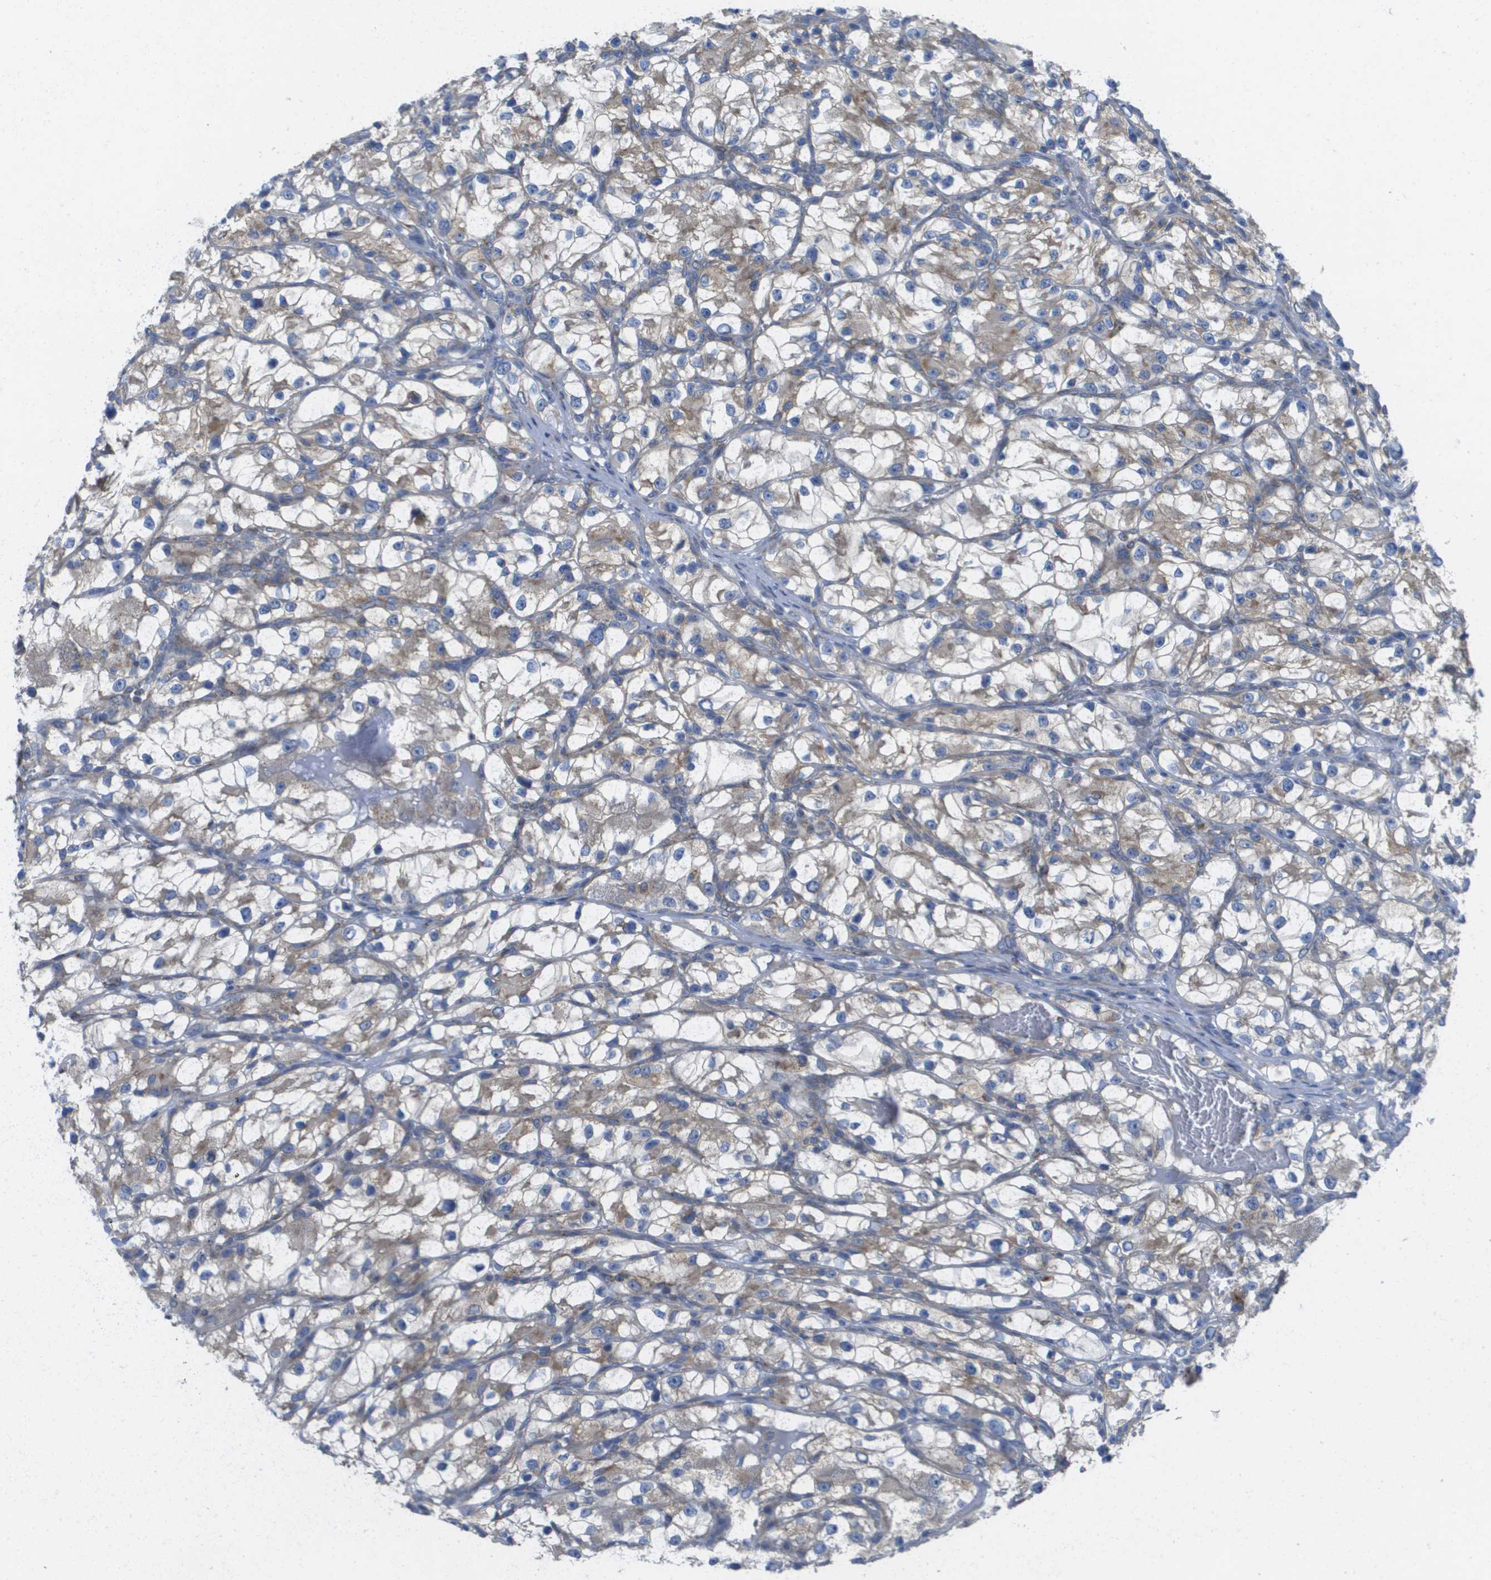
{"staining": {"intensity": "weak", "quantity": "<25%", "location": "cytoplasmic/membranous"}, "tissue": "renal cancer", "cell_type": "Tumor cells", "image_type": "cancer", "snomed": [{"axis": "morphology", "description": "Adenocarcinoma, NOS"}, {"axis": "topography", "description": "Kidney"}], "caption": "Immunohistochemistry (IHC) histopathology image of neoplastic tissue: human adenocarcinoma (renal) stained with DAB (3,3'-diaminobenzidine) exhibits no significant protein expression in tumor cells.", "gene": "FIS1", "patient": {"sex": "female", "age": 57}}